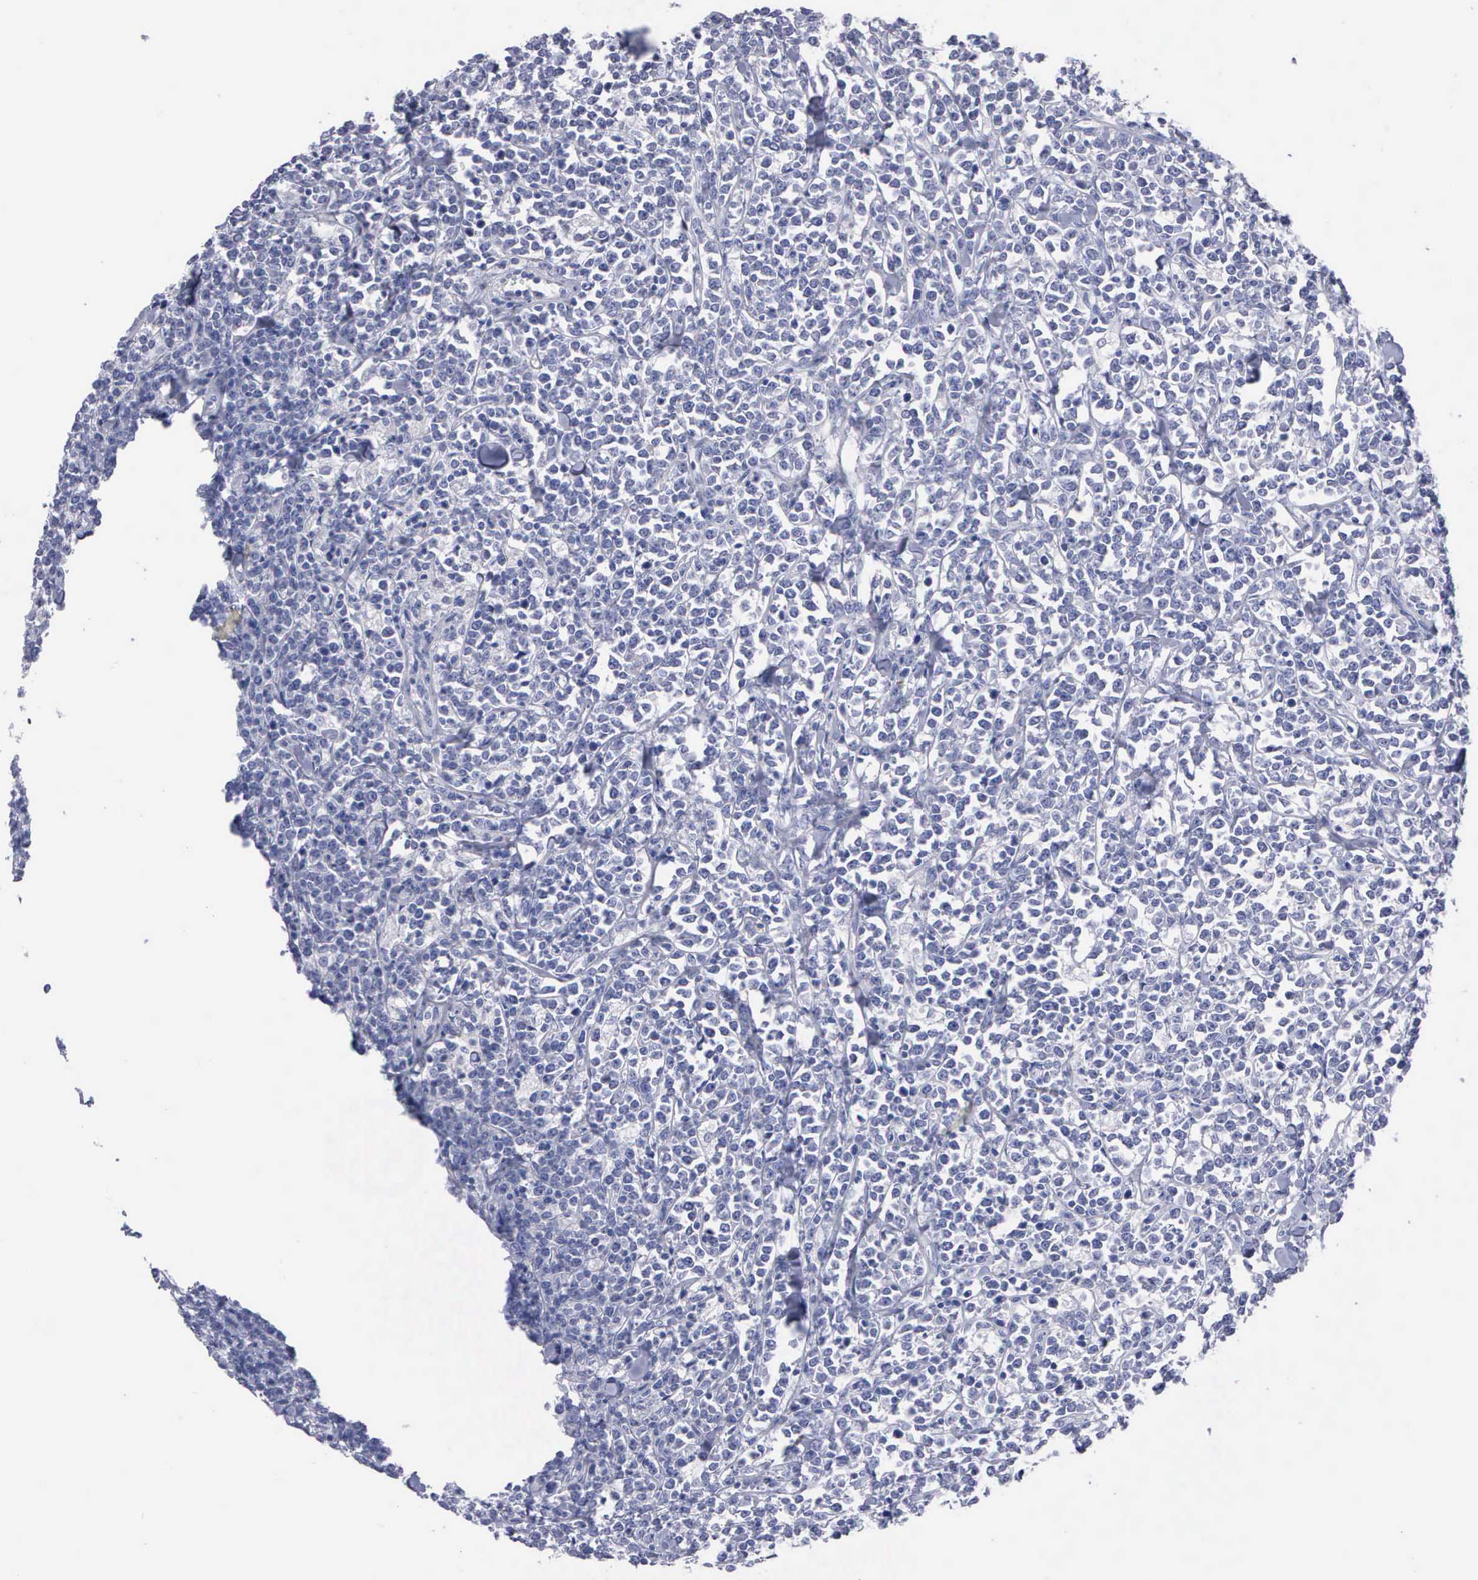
{"staining": {"intensity": "negative", "quantity": "none", "location": "none"}, "tissue": "lymphoma", "cell_type": "Tumor cells", "image_type": "cancer", "snomed": [{"axis": "morphology", "description": "Malignant lymphoma, non-Hodgkin's type, High grade"}, {"axis": "topography", "description": "Small intestine"}, {"axis": "topography", "description": "Colon"}], "caption": "Immunohistochemical staining of malignant lymphoma, non-Hodgkin's type (high-grade) shows no significant expression in tumor cells.", "gene": "APOOL", "patient": {"sex": "male", "age": 8}}